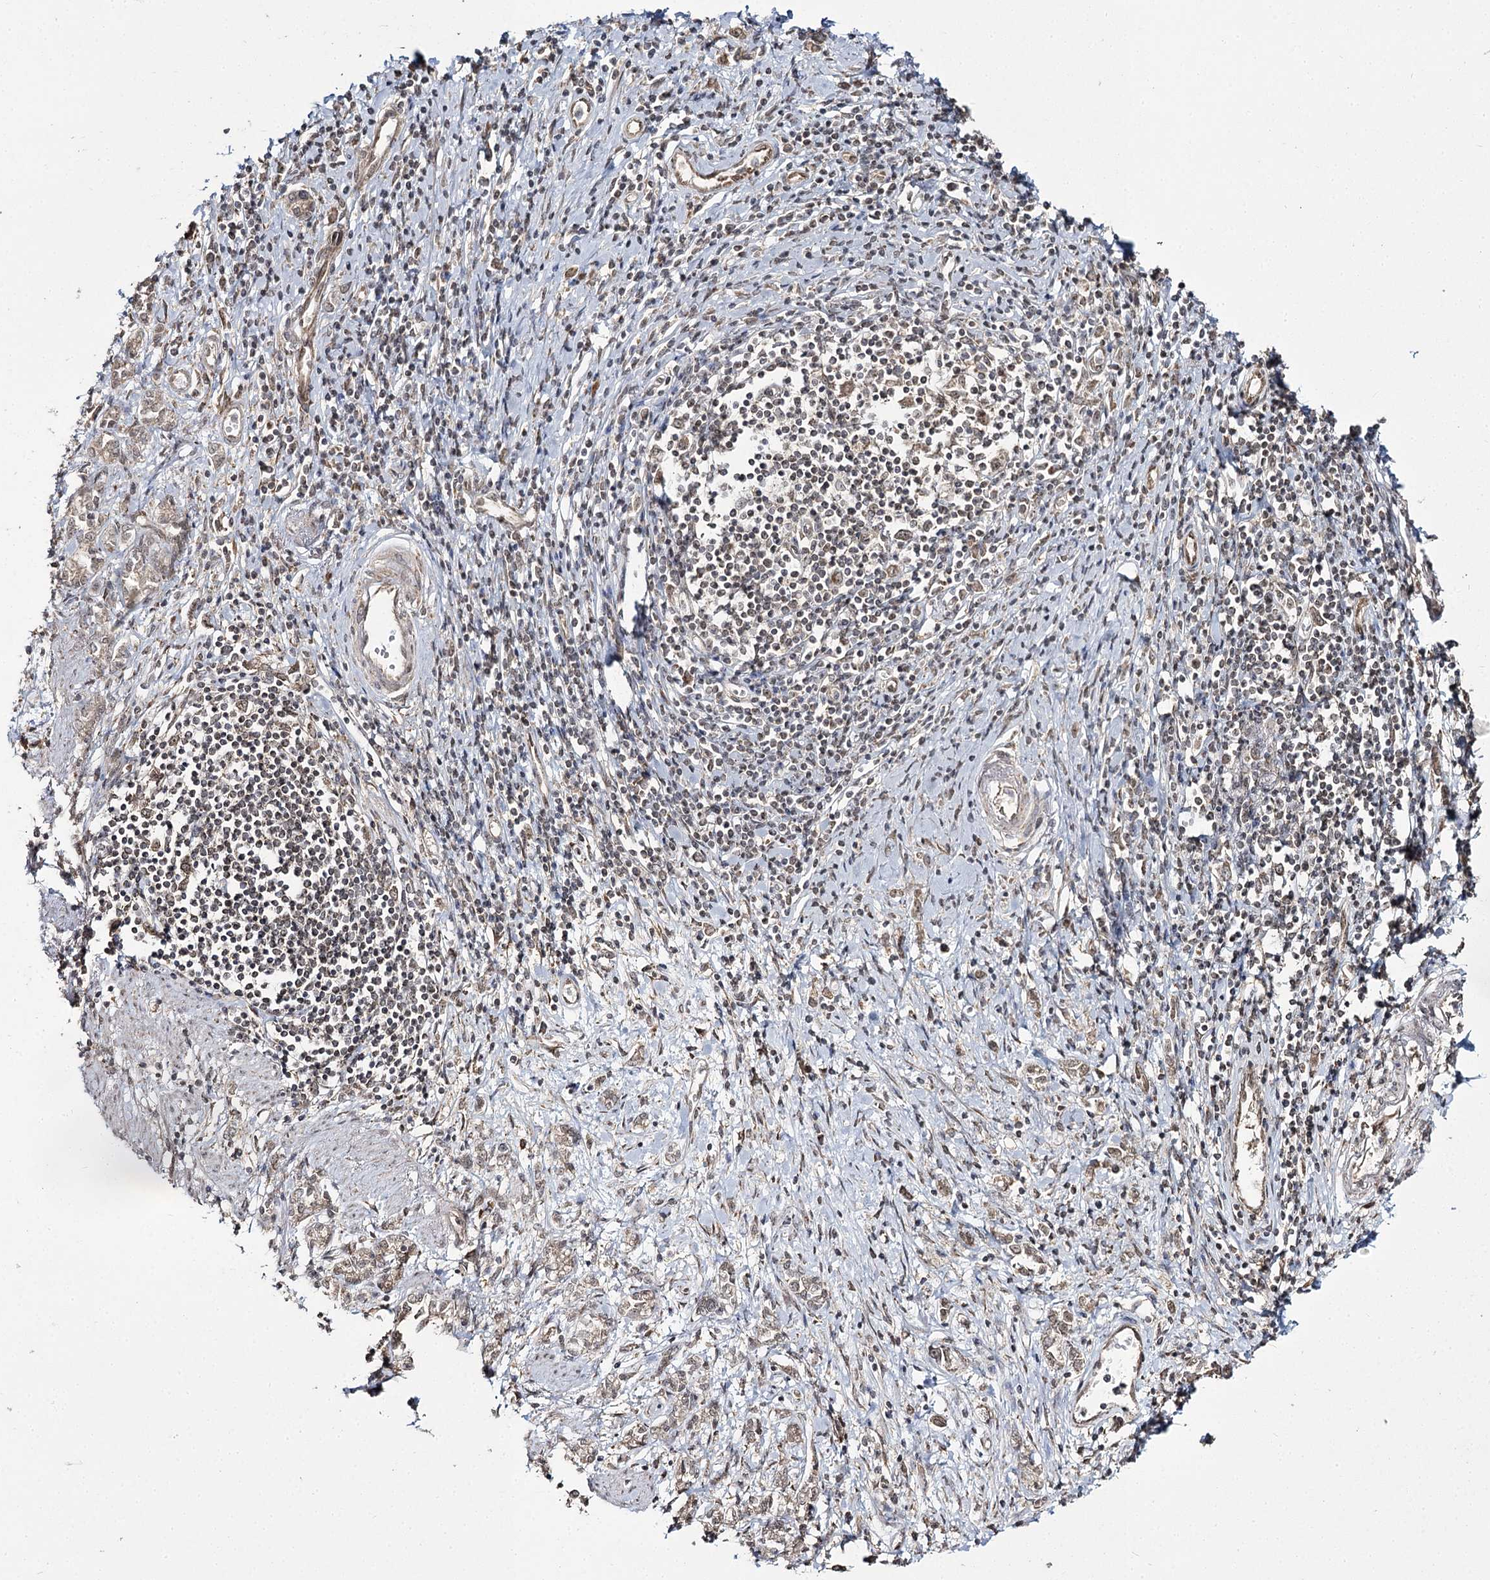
{"staining": {"intensity": "weak", "quantity": ">75%", "location": "cytoplasmic/membranous,nuclear"}, "tissue": "stomach cancer", "cell_type": "Tumor cells", "image_type": "cancer", "snomed": [{"axis": "morphology", "description": "Adenocarcinoma, NOS"}, {"axis": "topography", "description": "Stomach"}], "caption": "Immunohistochemistry (IHC) histopathology image of neoplastic tissue: adenocarcinoma (stomach) stained using immunohistochemistry (IHC) exhibits low levels of weak protein expression localized specifically in the cytoplasmic/membranous and nuclear of tumor cells, appearing as a cytoplasmic/membranous and nuclear brown color.", "gene": "TRNT1", "patient": {"sex": "female", "age": 76}}